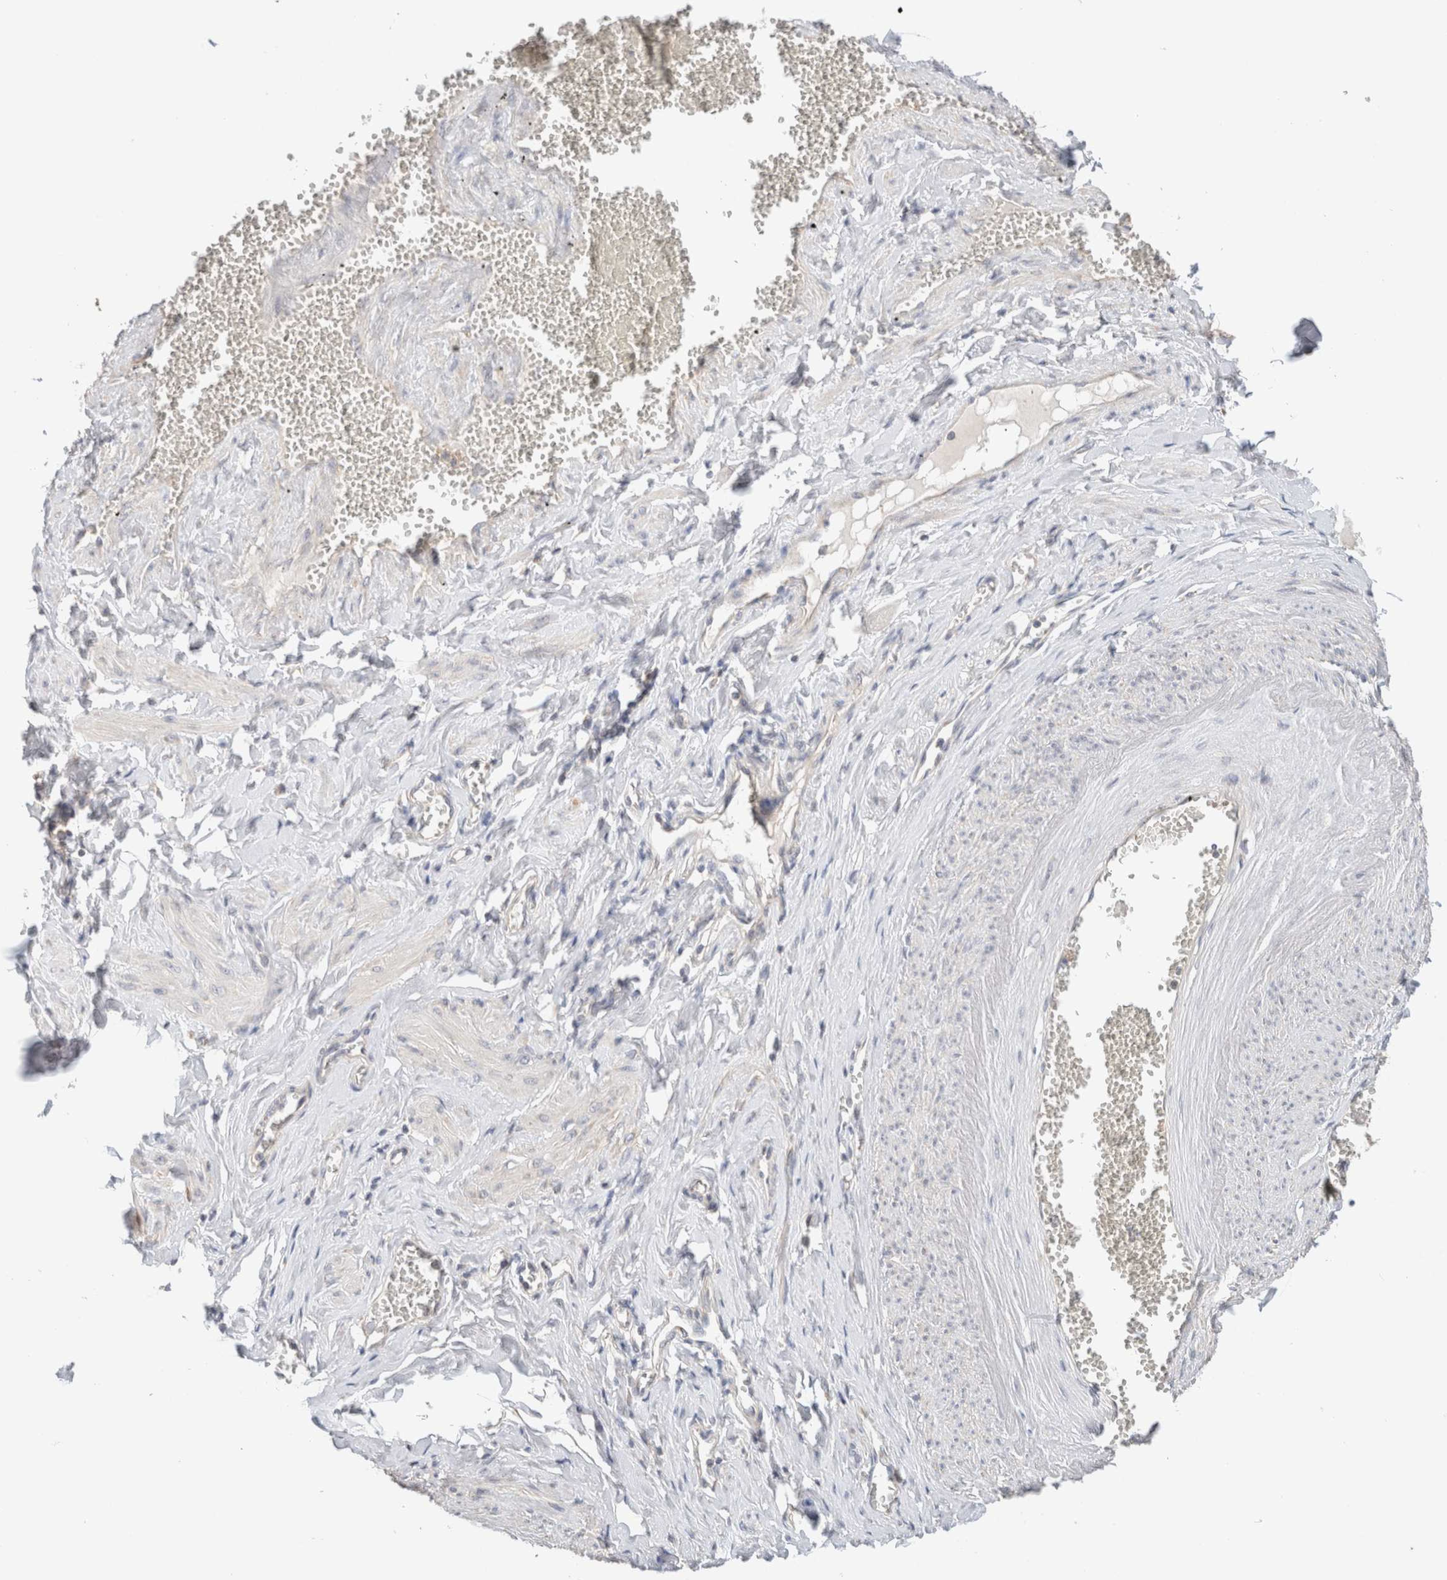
{"staining": {"intensity": "moderate", "quantity": ">75%", "location": "cytoplasmic/membranous"}, "tissue": "adipose tissue", "cell_type": "Adipocytes", "image_type": "normal", "snomed": [{"axis": "morphology", "description": "Normal tissue, NOS"}, {"axis": "topography", "description": "Vascular tissue"}, {"axis": "topography", "description": "Fallopian tube"}, {"axis": "topography", "description": "Ovary"}], "caption": "IHC photomicrograph of unremarkable adipose tissue stained for a protein (brown), which reveals medium levels of moderate cytoplasmic/membranous positivity in about >75% of adipocytes.", "gene": "CA13", "patient": {"sex": "female", "age": 67}}